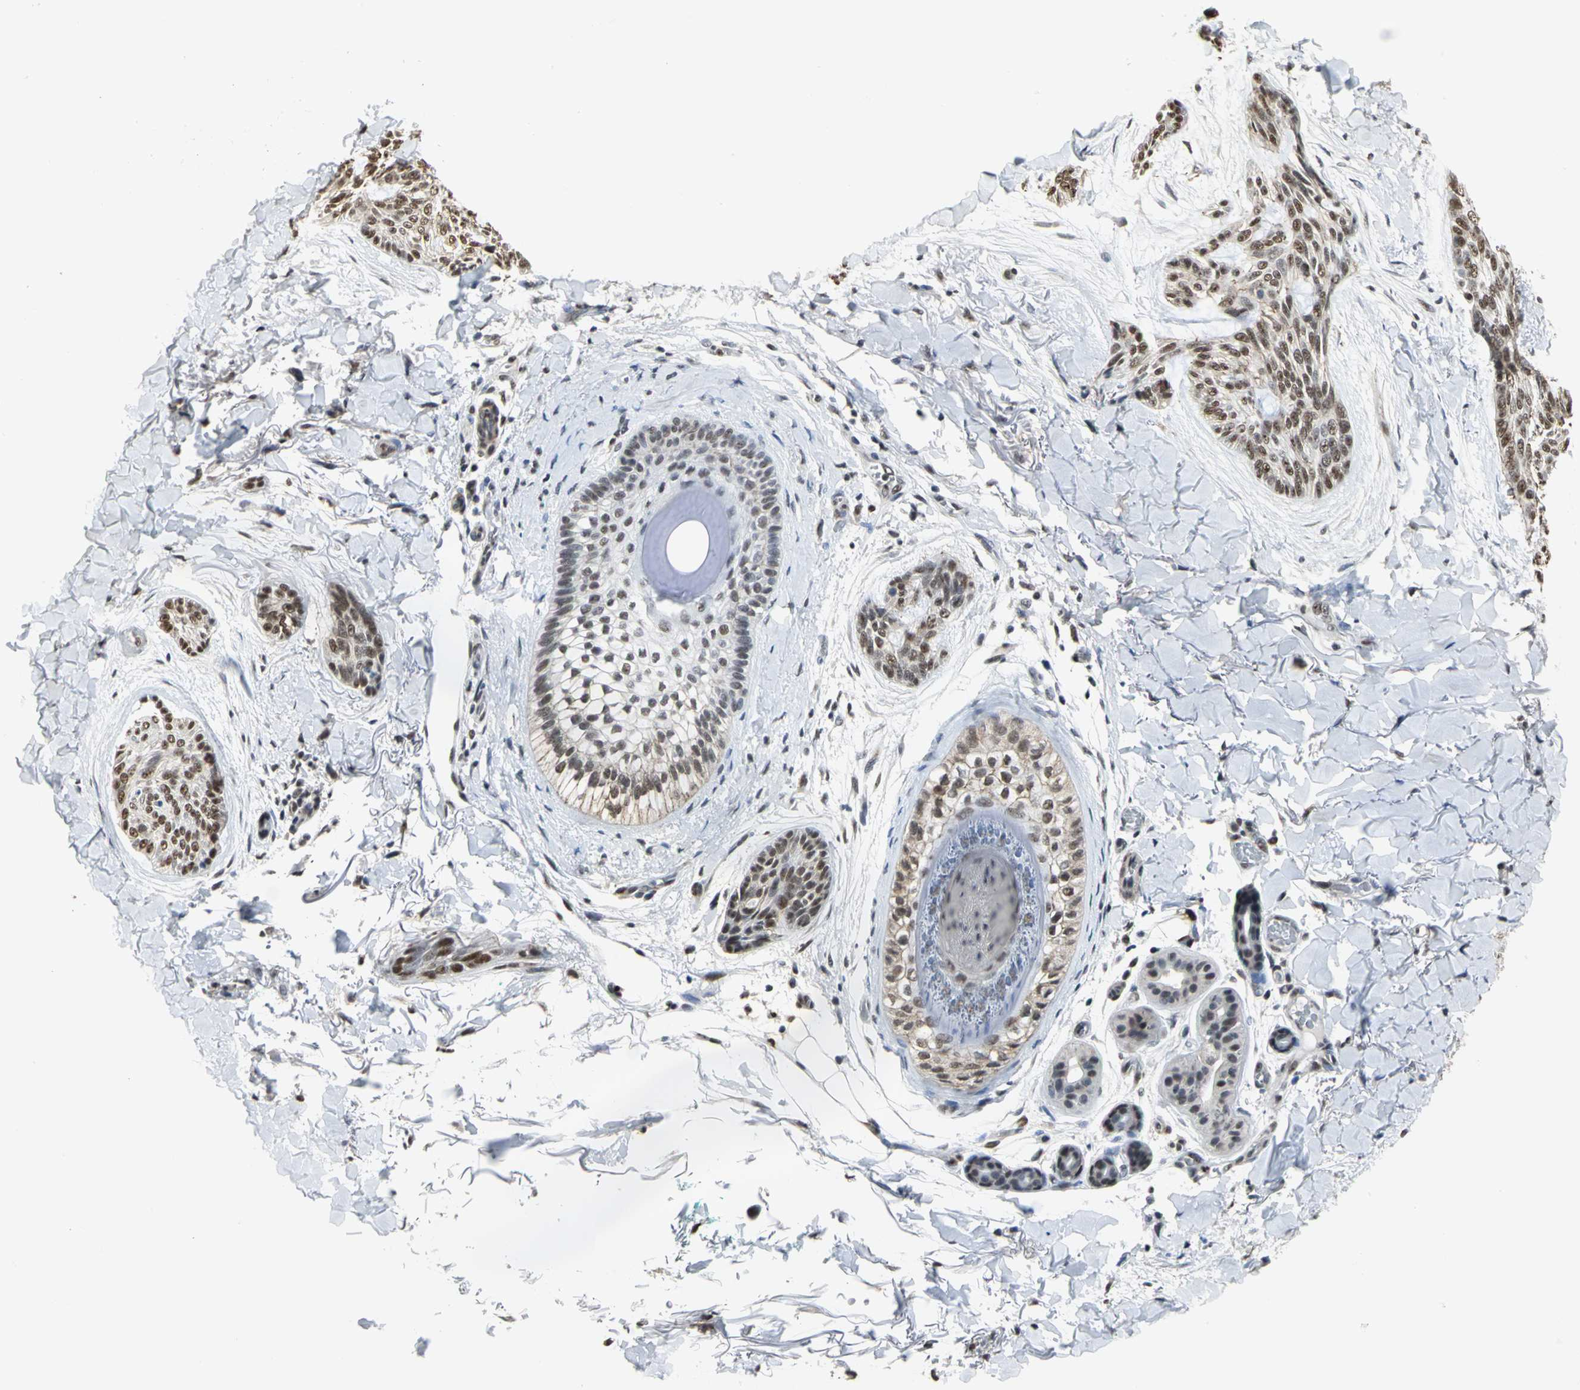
{"staining": {"intensity": "strong", "quantity": ">75%", "location": "nuclear"}, "tissue": "skin cancer", "cell_type": "Tumor cells", "image_type": "cancer", "snomed": [{"axis": "morphology", "description": "Normal tissue, NOS"}, {"axis": "morphology", "description": "Basal cell carcinoma"}, {"axis": "topography", "description": "Skin"}], "caption": "Immunohistochemical staining of skin cancer displays strong nuclear protein expression in approximately >75% of tumor cells. Using DAB (3,3'-diaminobenzidine) (brown) and hematoxylin (blue) stains, captured at high magnification using brightfield microscopy.", "gene": "CCDC88C", "patient": {"sex": "female", "age": 71}}